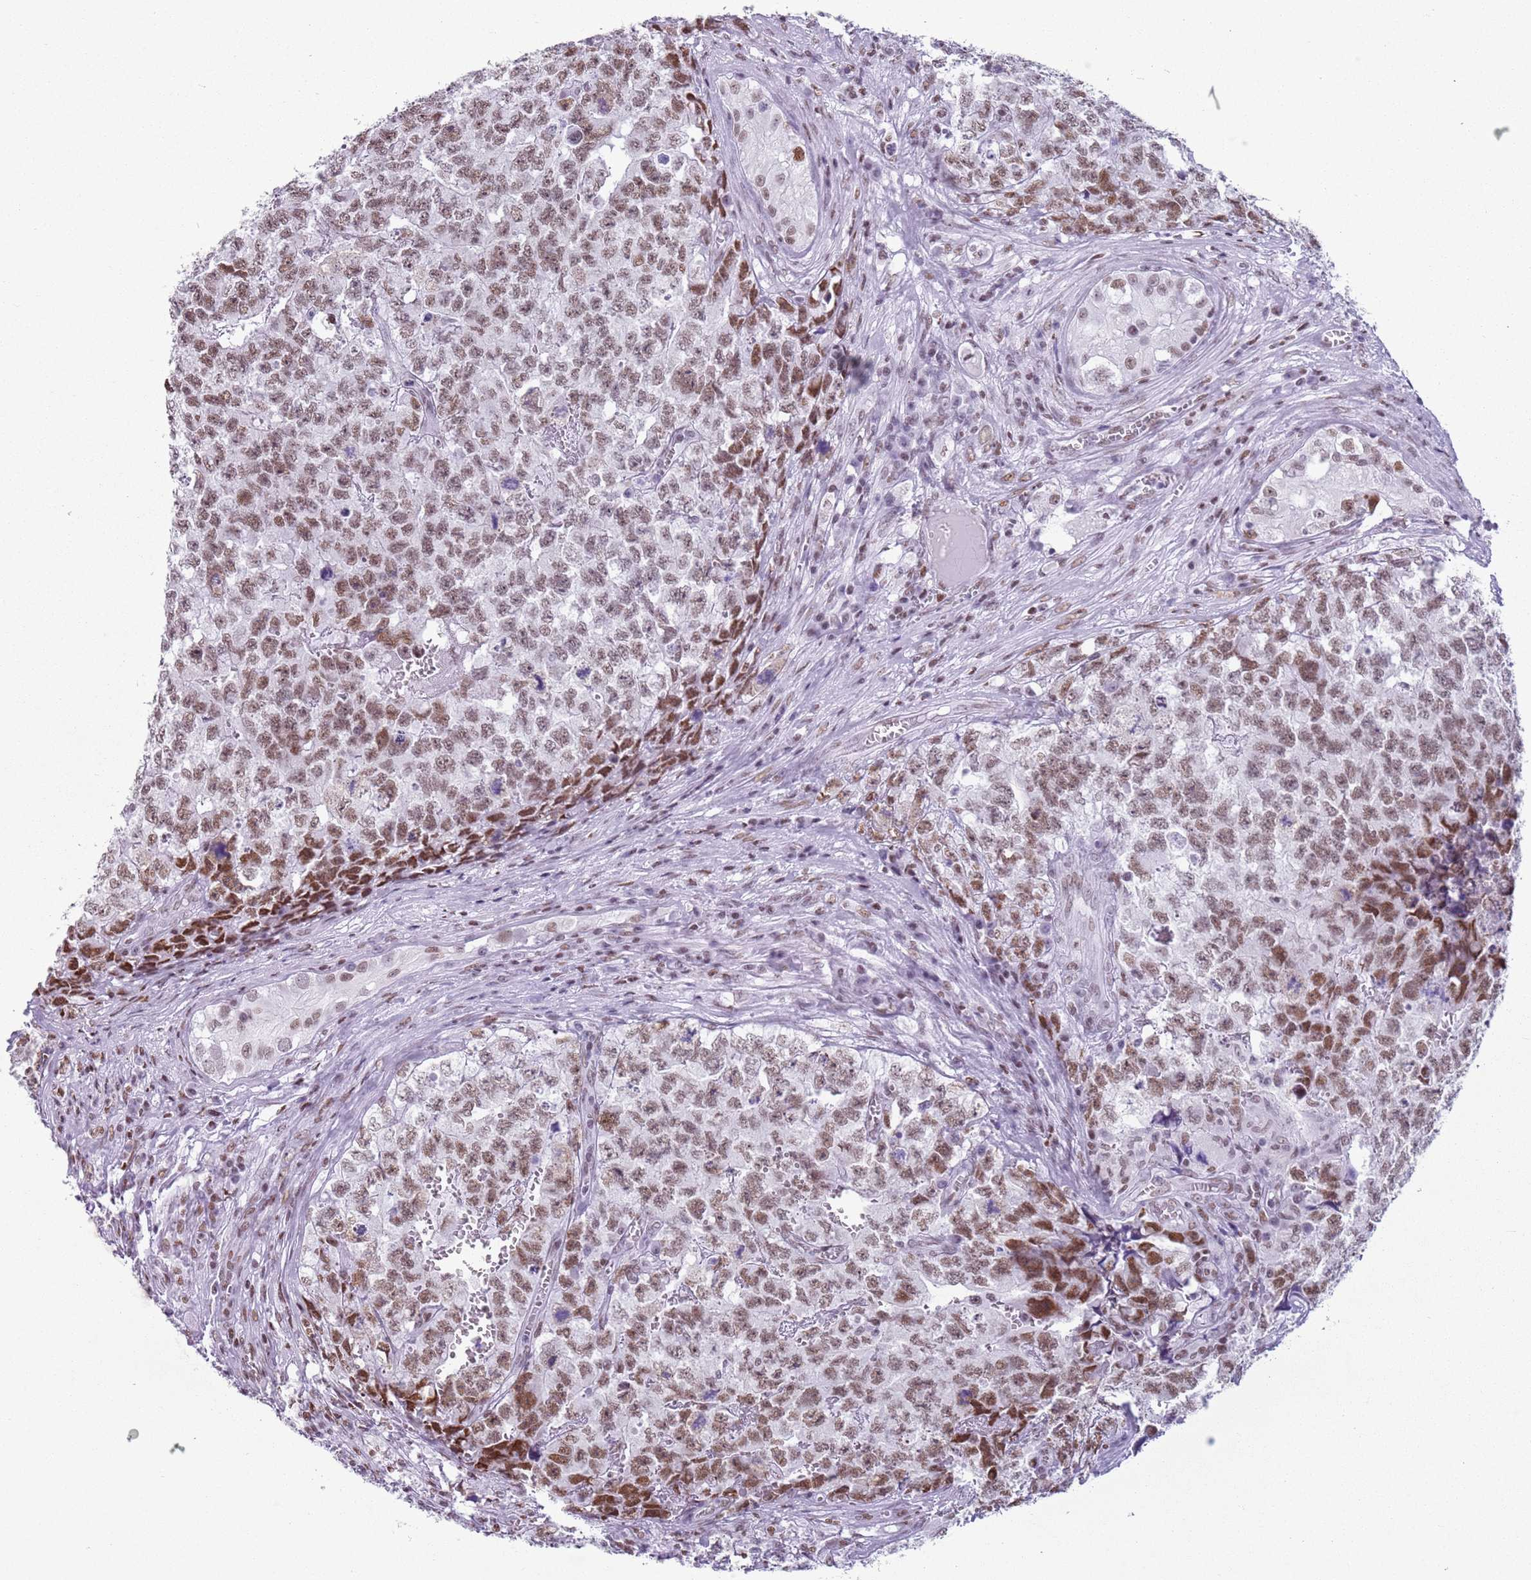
{"staining": {"intensity": "moderate", "quantity": ">75%", "location": "nuclear"}, "tissue": "testis cancer", "cell_type": "Tumor cells", "image_type": "cancer", "snomed": [{"axis": "morphology", "description": "Carcinoma, Embryonal, NOS"}, {"axis": "topography", "description": "Testis"}], "caption": "Protein positivity by immunohistochemistry (IHC) shows moderate nuclear positivity in approximately >75% of tumor cells in testis embryonal carcinoma.", "gene": "FAM104B", "patient": {"sex": "male", "age": 31}}